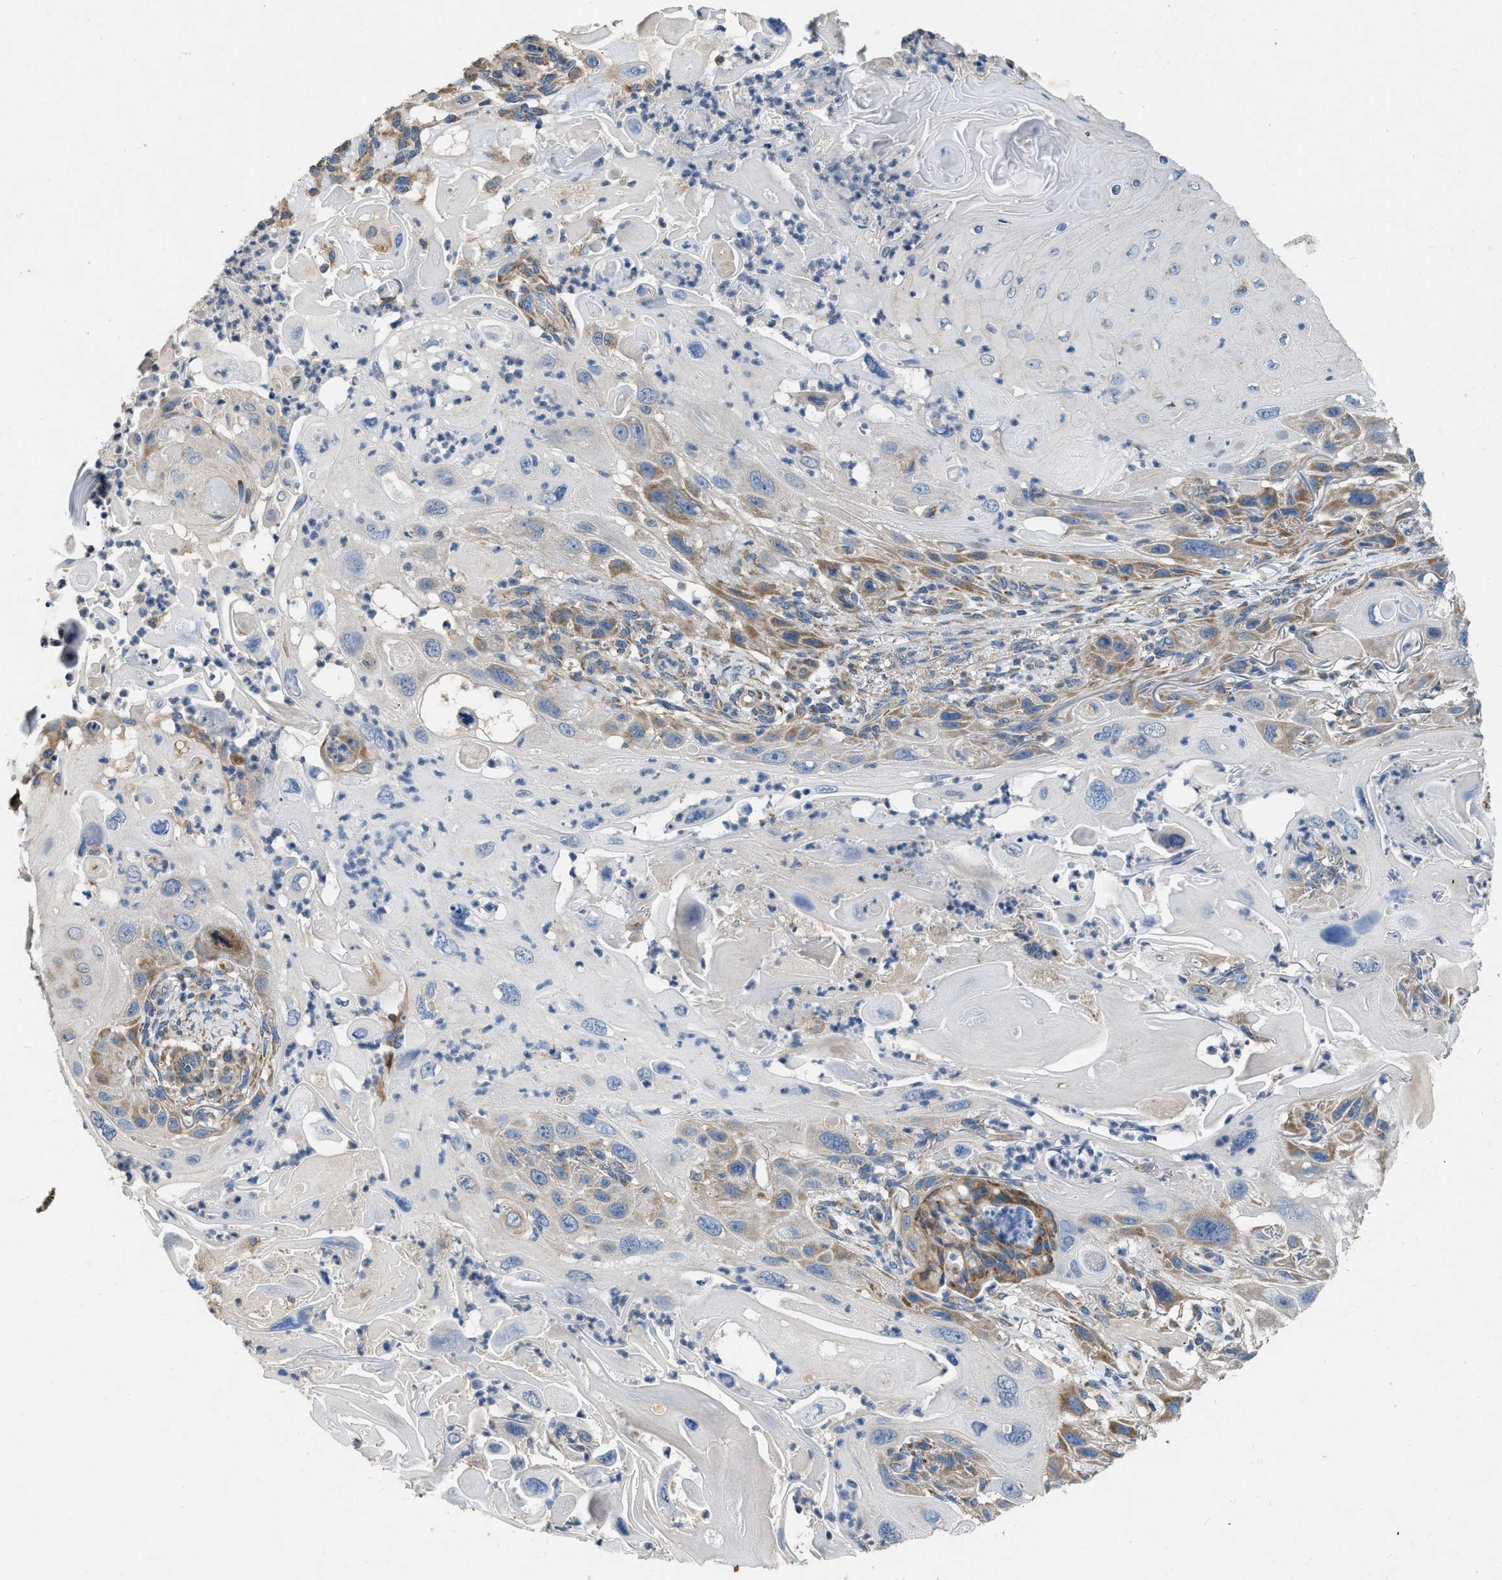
{"staining": {"intensity": "moderate", "quantity": "25%-75%", "location": "cytoplasmic/membranous"}, "tissue": "skin cancer", "cell_type": "Tumor cells", "image_type": "cancer", "snomed": [{"axis": "morphology", "description": "Squamous cell carcinoma, NOS"}, {"axis": "topography", "description": "Skin"}], "caption": "Protein analysis of skin squamous cell carcinoma tissue demonstrates moderate cytoplasmic/membranous staining in about 25%-75% of tumor cells.", "gene": "TMEM150A", "patient": {"sex": "female", "age": 77}}